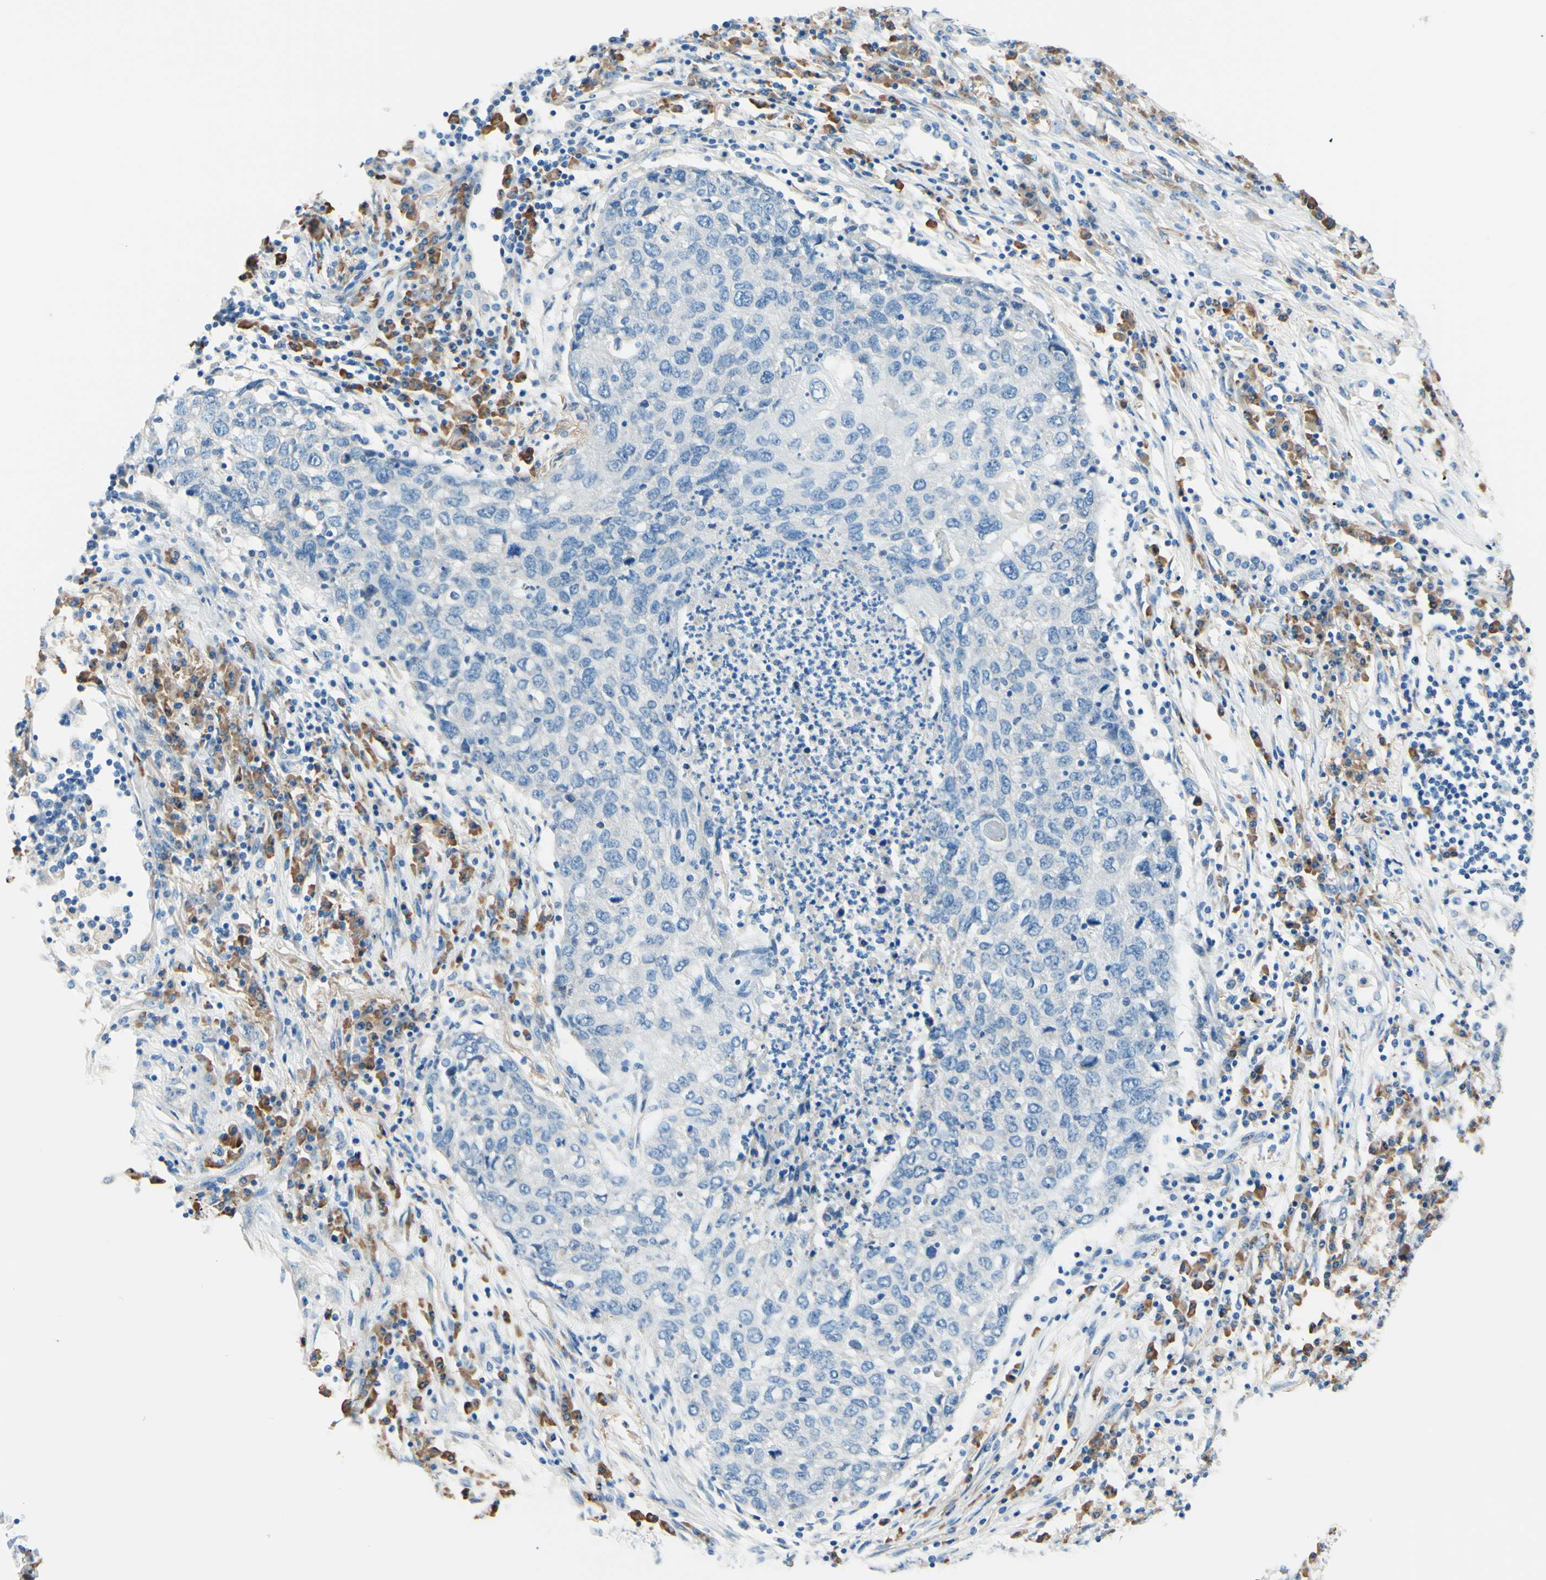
{"staining": {"intensity": "negative", "quantity": "none", "location": "none"}, "tissue": "lung cancer", "cell_type": "Tumor cells", "image_type": "cancer", "snomed": [{"axis": "morphology", "description": "Squamous cell carcinoma, NOS"}, {"axis": "topography", "description": "Lung"}], "caption": "A photomicrograph of human lung cancer is negative for staining in tumor cells.", "gene": "PASD1", "patient": {"sex": "female", "age": 63}}